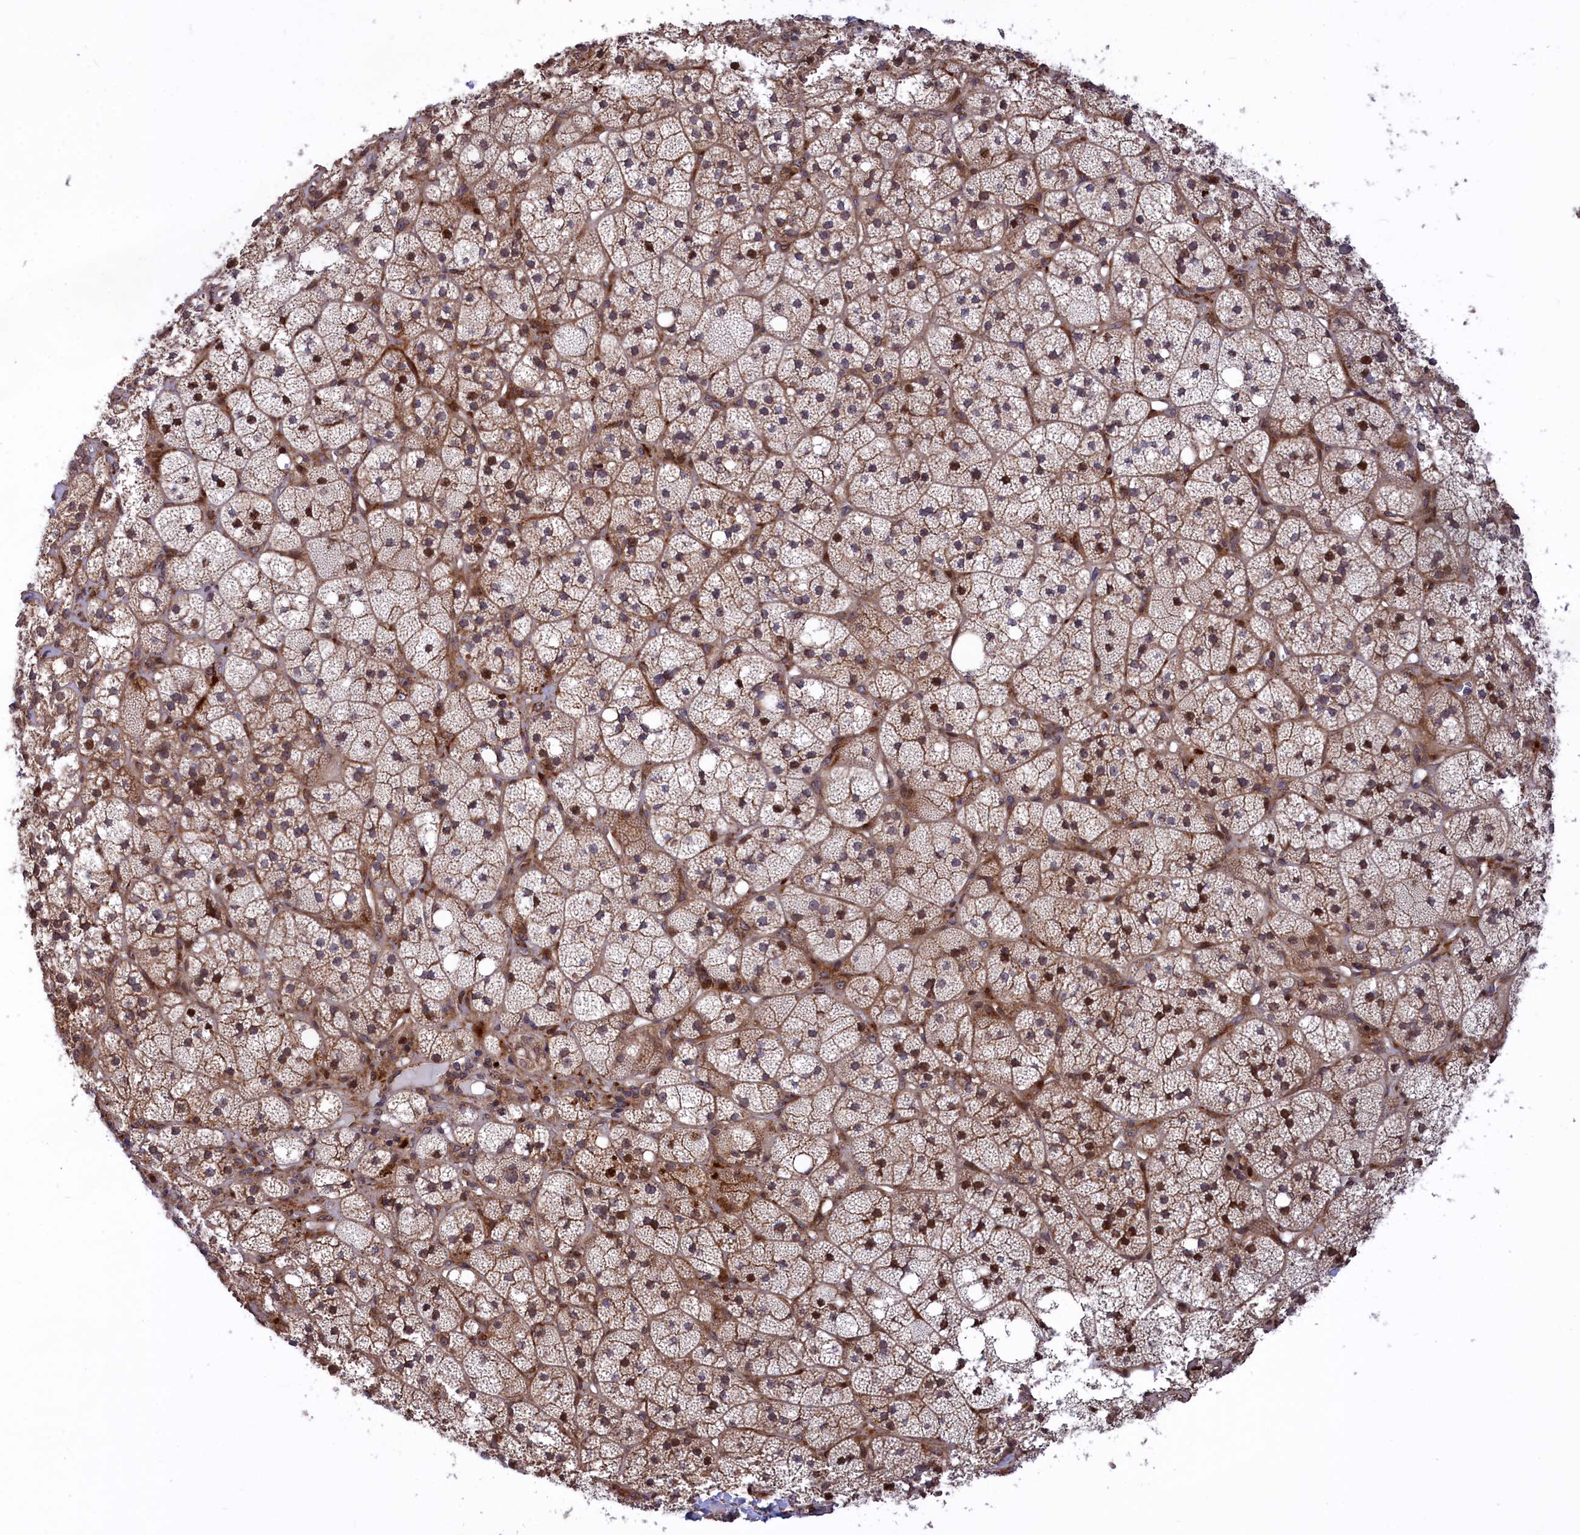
{"staining": {"intensity": "strong", "quantity": "25%-75%", "location": "cytoplasmic/membranous,nuclear"}, "tissue": "adrenal gland", "cell_type": "Glandular cells", "image_type": "normal", "snomed": [{"axis": "morphology", "description": "Normal tissue, NOS"}, {"axis": "topography", "description": "Adrenal gland"}], "caption": "A brown stain labels strong cytoplasmic/membranous,nuclear positivity of a protein in glandular cells of unremarkable adrenal gland.", "gene": "DDX60L", "patient": {"sex": "male", "age": 61}}